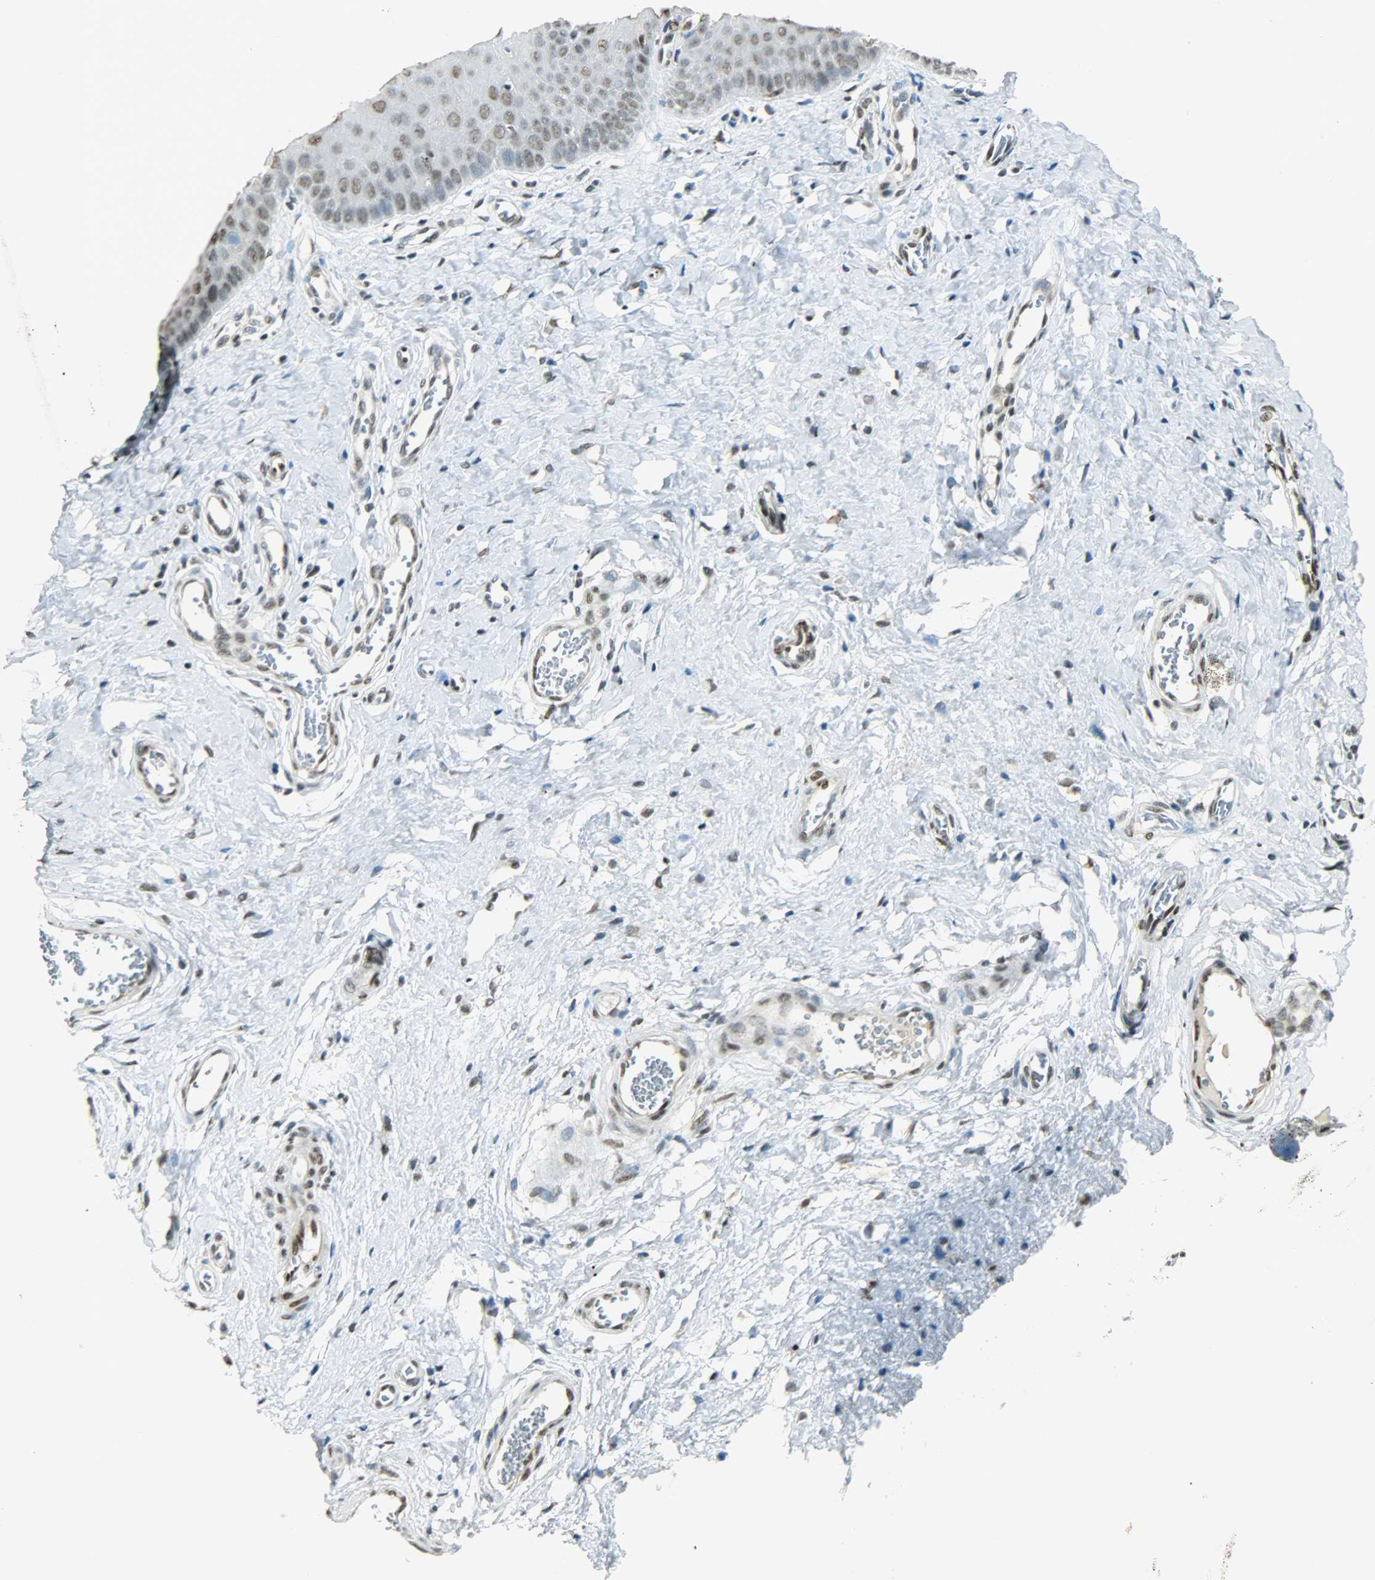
{"staining": {"intensity": "strong", "quantity": ">75%", "location": "nuclear"}, "tissue": "cervix", "cell_type": "Glandular cells", "image_type": "normal", "snomed": [{"axis": "morphology", "description": "Normal tissue, NOS"}, {"axis": "topography", "description": "Cervix"}], "caption": "IHC staining of normal cervix, which shows high levels of strong nuclear staining in about >75% of glandular cells indicating strong nuclear protein expression. The staining was performed using DAB (3,3'-diaminobenzidine) (brown) for protein detection and nuclei were counterstained in hematoxylin (blue).", "gene": "MYEF2", "patient": {"sex": "female", "age": 55}}